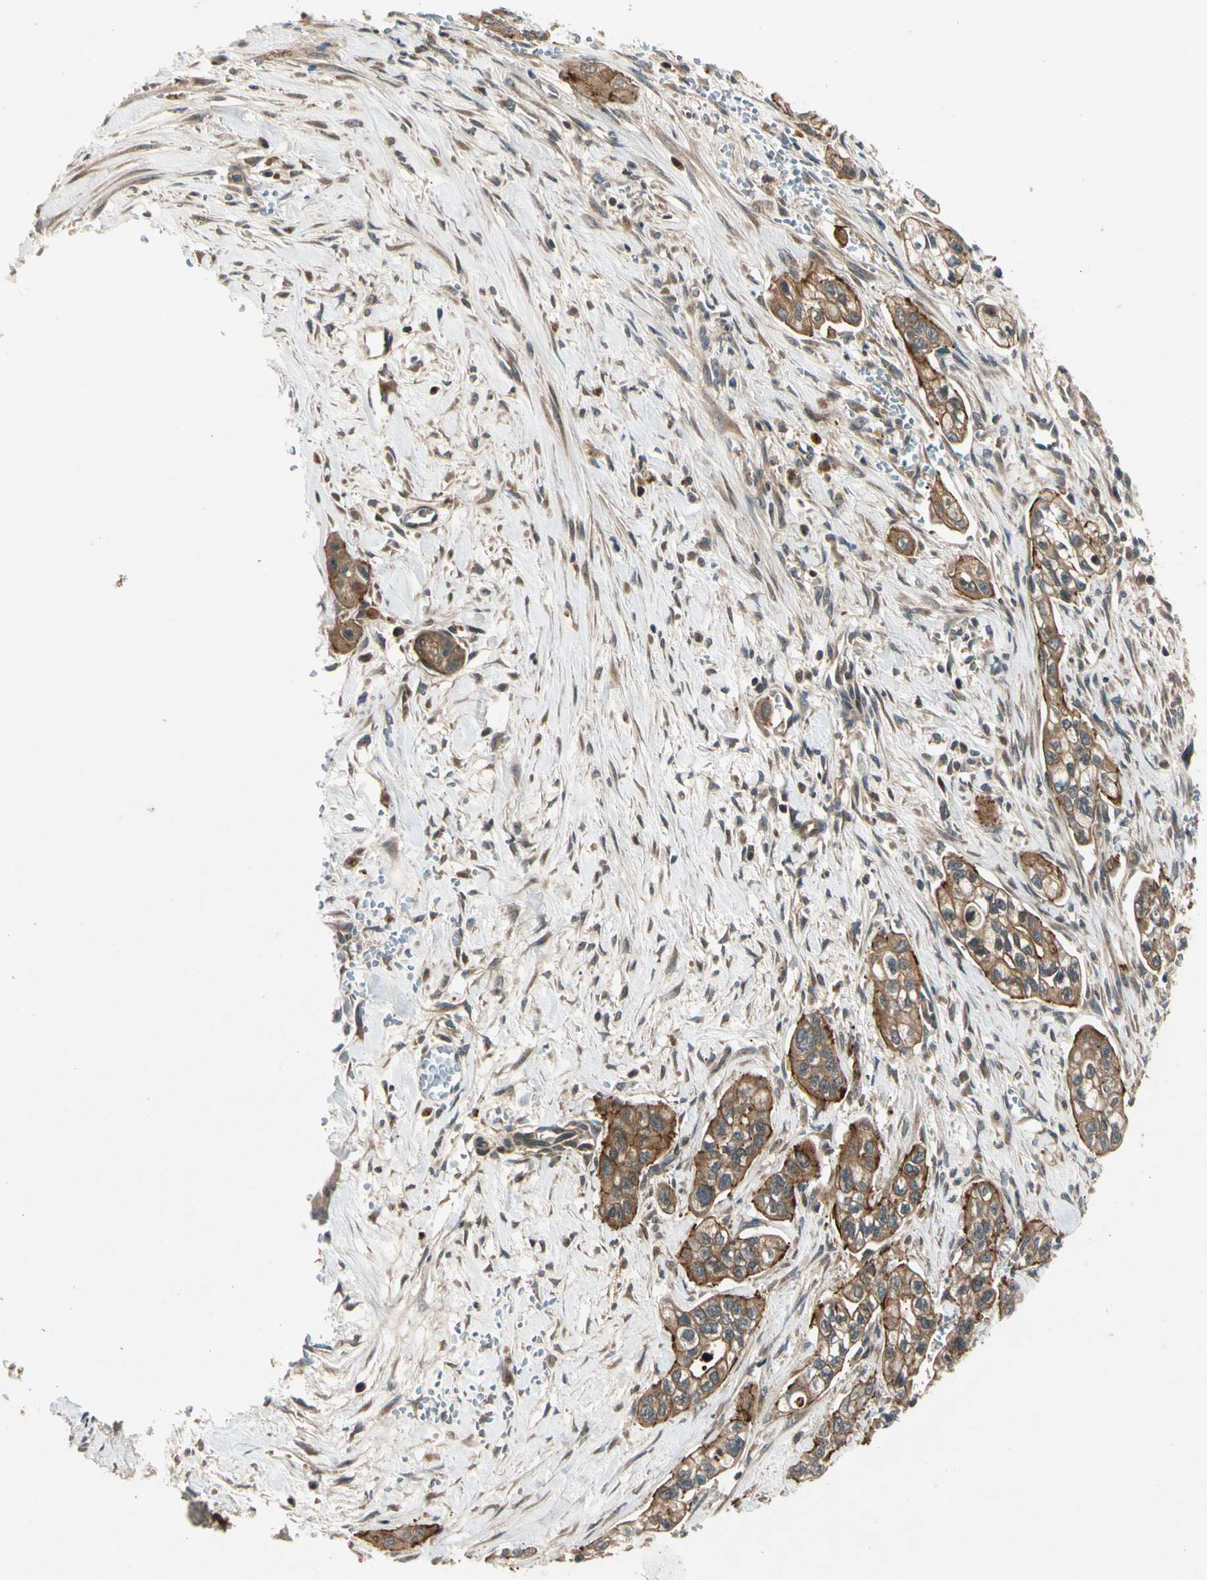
{"staining": {"intensity": "moderate", "quantity": ">75%", "location": "cytoplasmic/membranous"}, "tissue": "pancreatic cancer", "cell_type": "Tumor cells", "image_type": "cancer", "snomed": [{"axis": "morphology", "description": "Adenocarcinoma, NOS"}, {"axis": "topography", "description": "Pancreas"}], "caption": "Pancreatic cancer (adenocarcinoma) stained with a protein marker displays moderate staining in tumor cells.", "gene": "ACVR1C", "patient": {"sex": "male", "age": 74}}